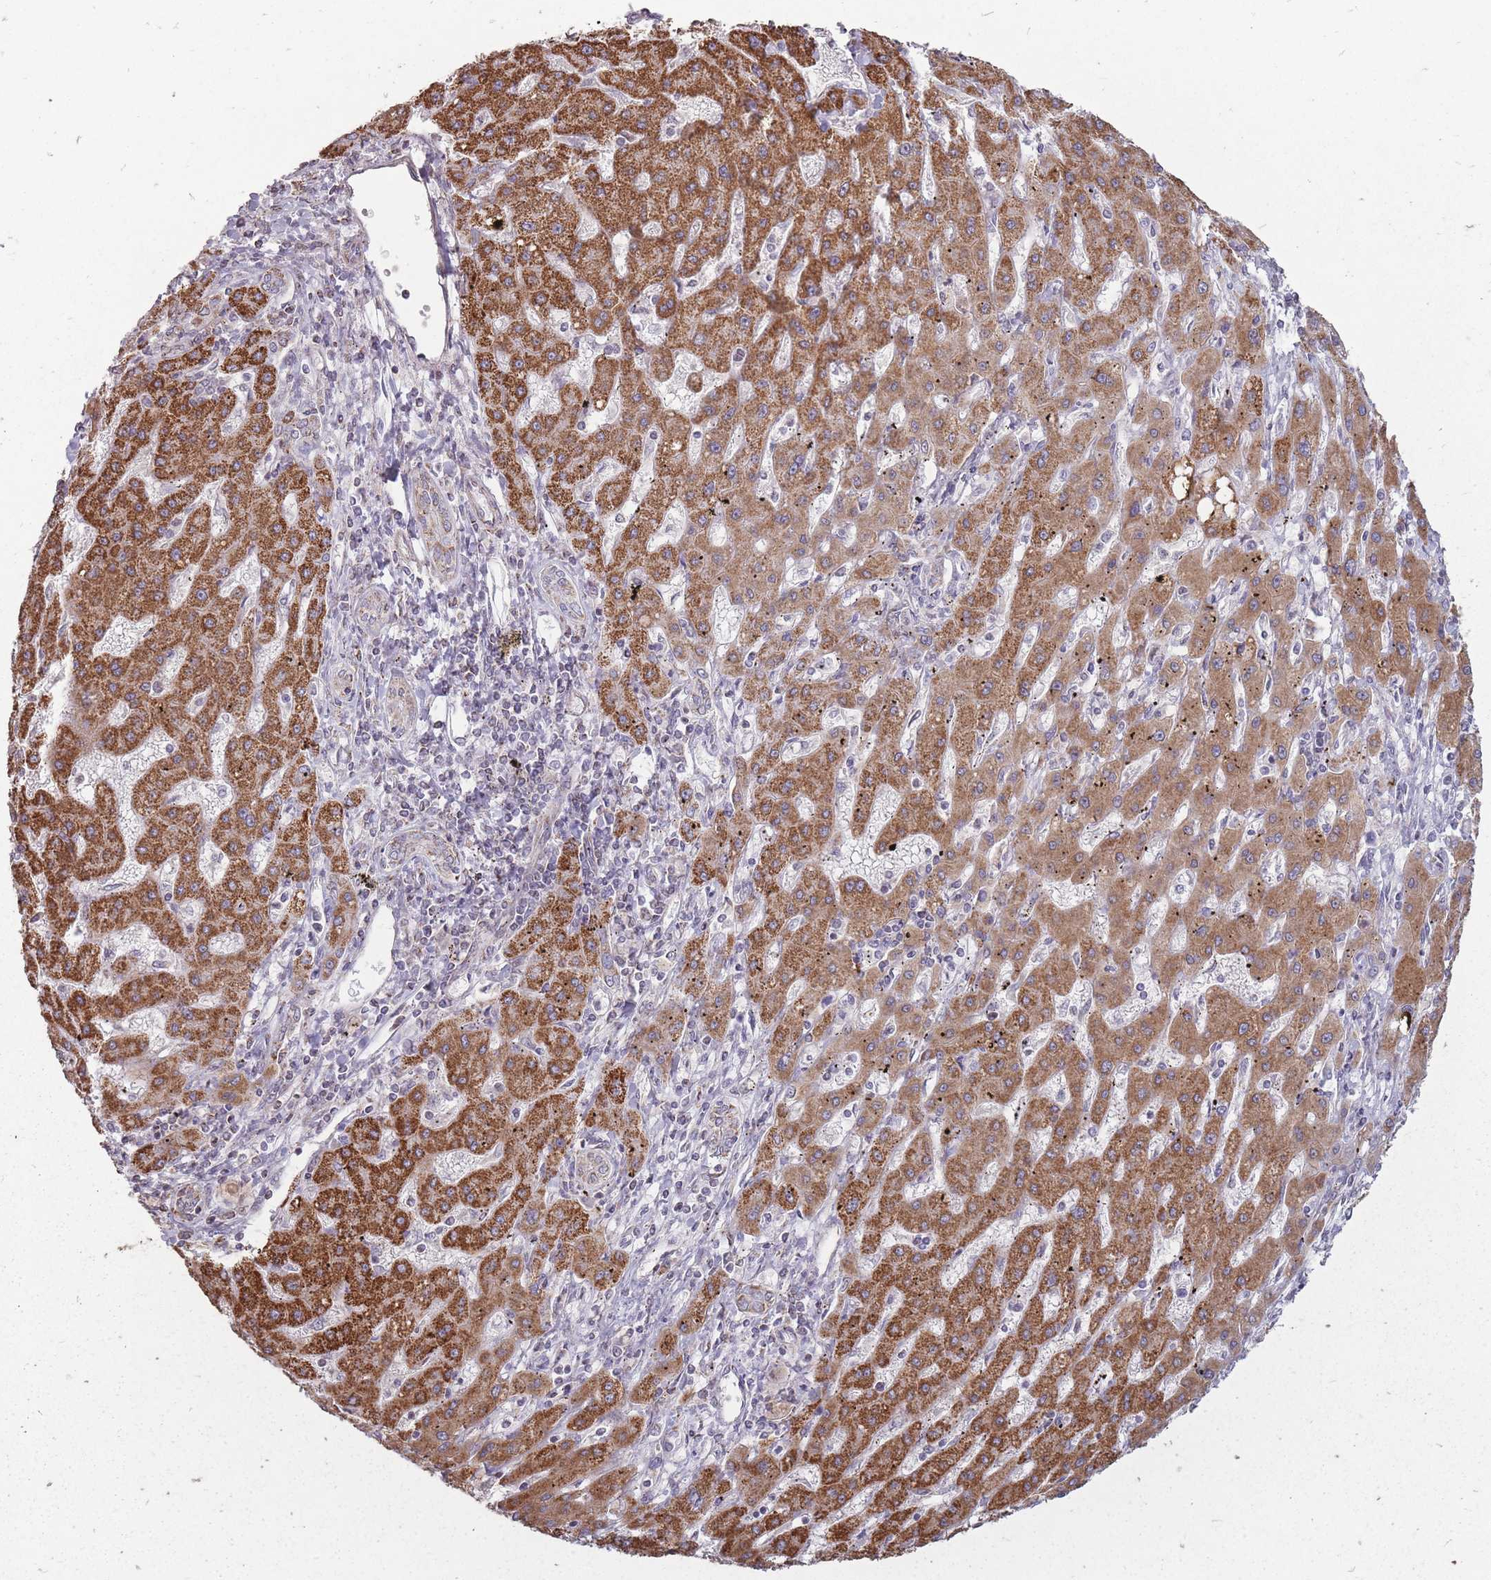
{"staining": {"intensity": "strong", "quantity": ">75%", "location": "cytoplasmic/membranous"}, "tissue": "liver cancer", "cell_type": "Tumor cells", "image_type": "cancer", "snomed": [{"axis": "morphology", "description": "Carcinoma, Hepatocellular, NOS"}, {"axis": "topography", "description": "Liver"}], "caption": "This is an image of IHC staining of liver cancer (hepatocellular carcinoma), which shows strong staining in the cytoplasmic/membranous of tumor cells.", "gene": "CNOT8", "patient": {"sex": "male", "age": 72}}